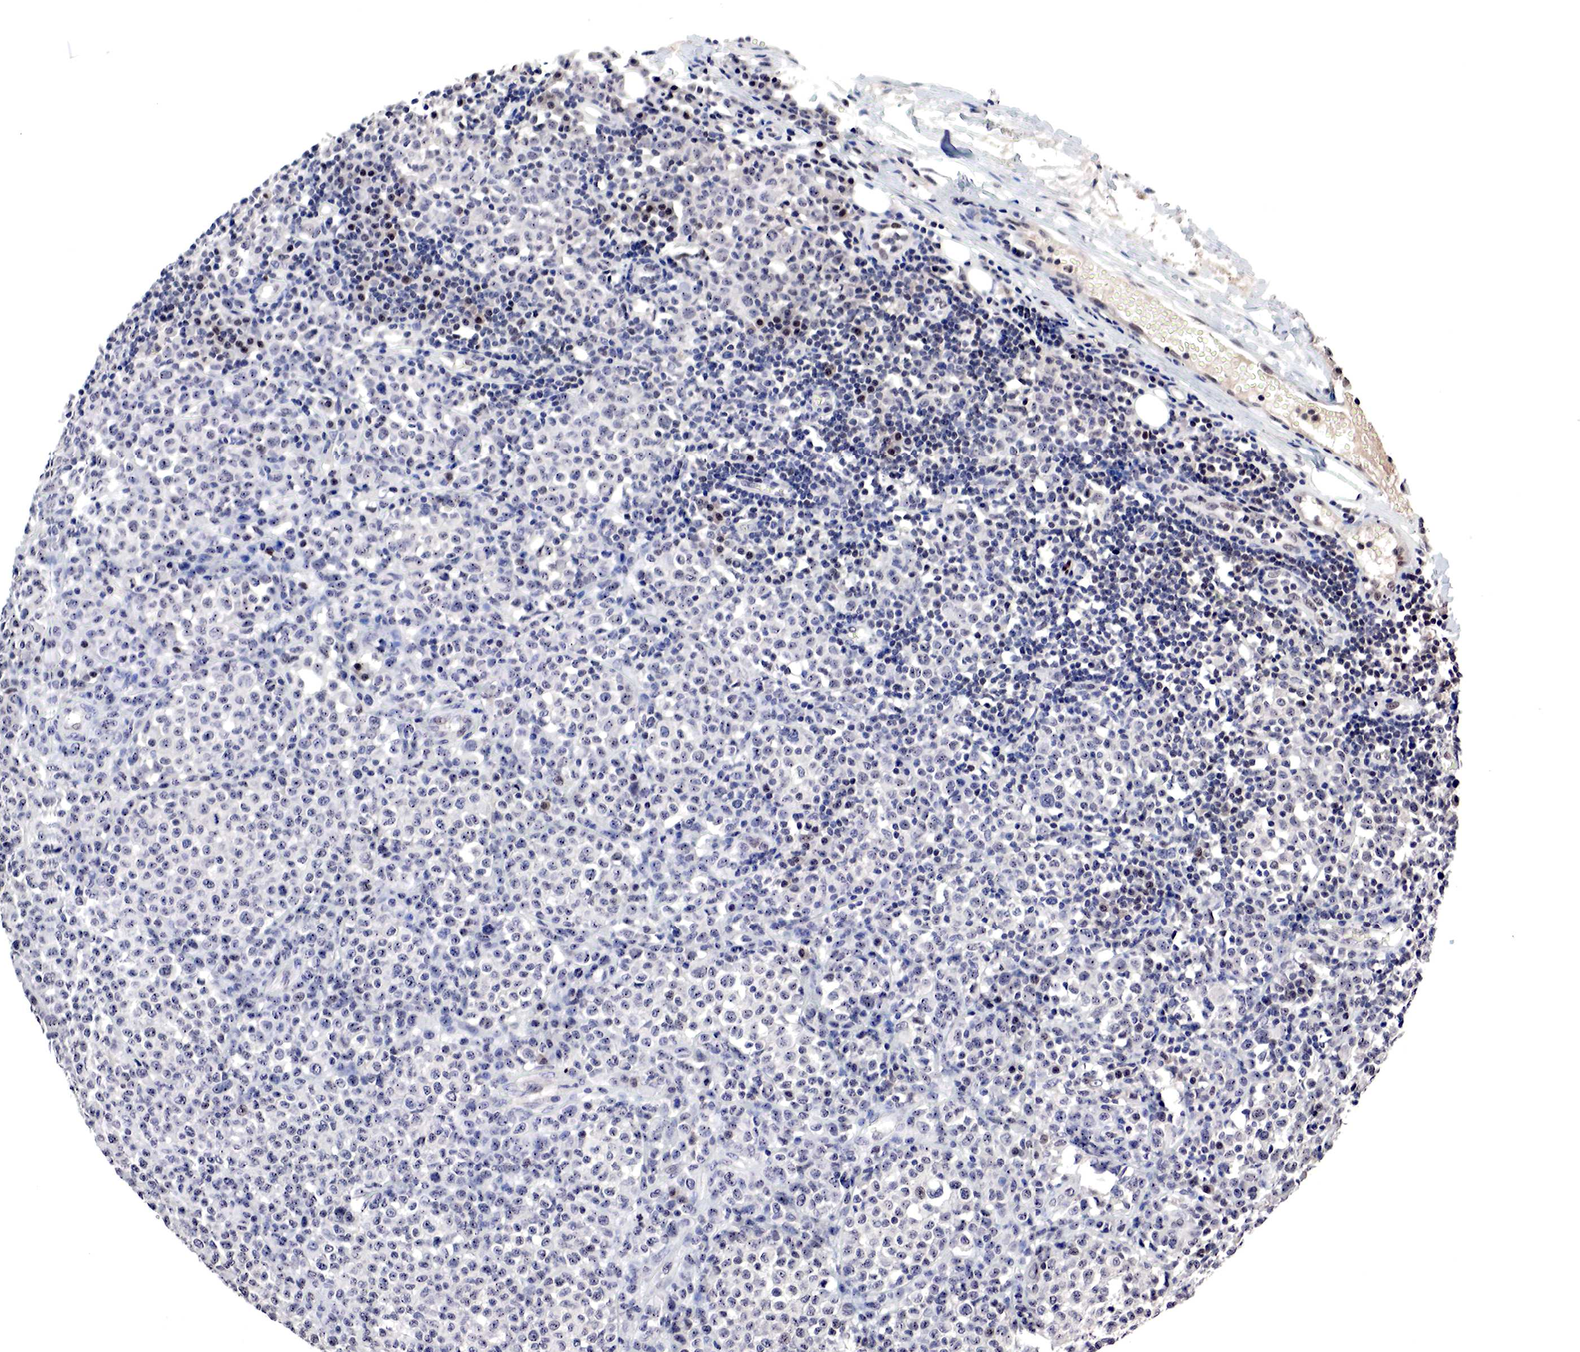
{"staining": {"intensity": "negative", "quantity": "none", "location": "none"}, "tissue": "melanoma", "cell_type": "Tumor cells", "image_type": "cancer", "snomed": [{"axis": "morphology", "description": "Malignant melanoma, Metastatic site"}, {"axis": "topography", "description": "Skin"}], "caption": "The image displays no significant staining in tumor cells of melanoma.", "gene": "DACH2", "patient": {"sex": "male", "age": 32}}